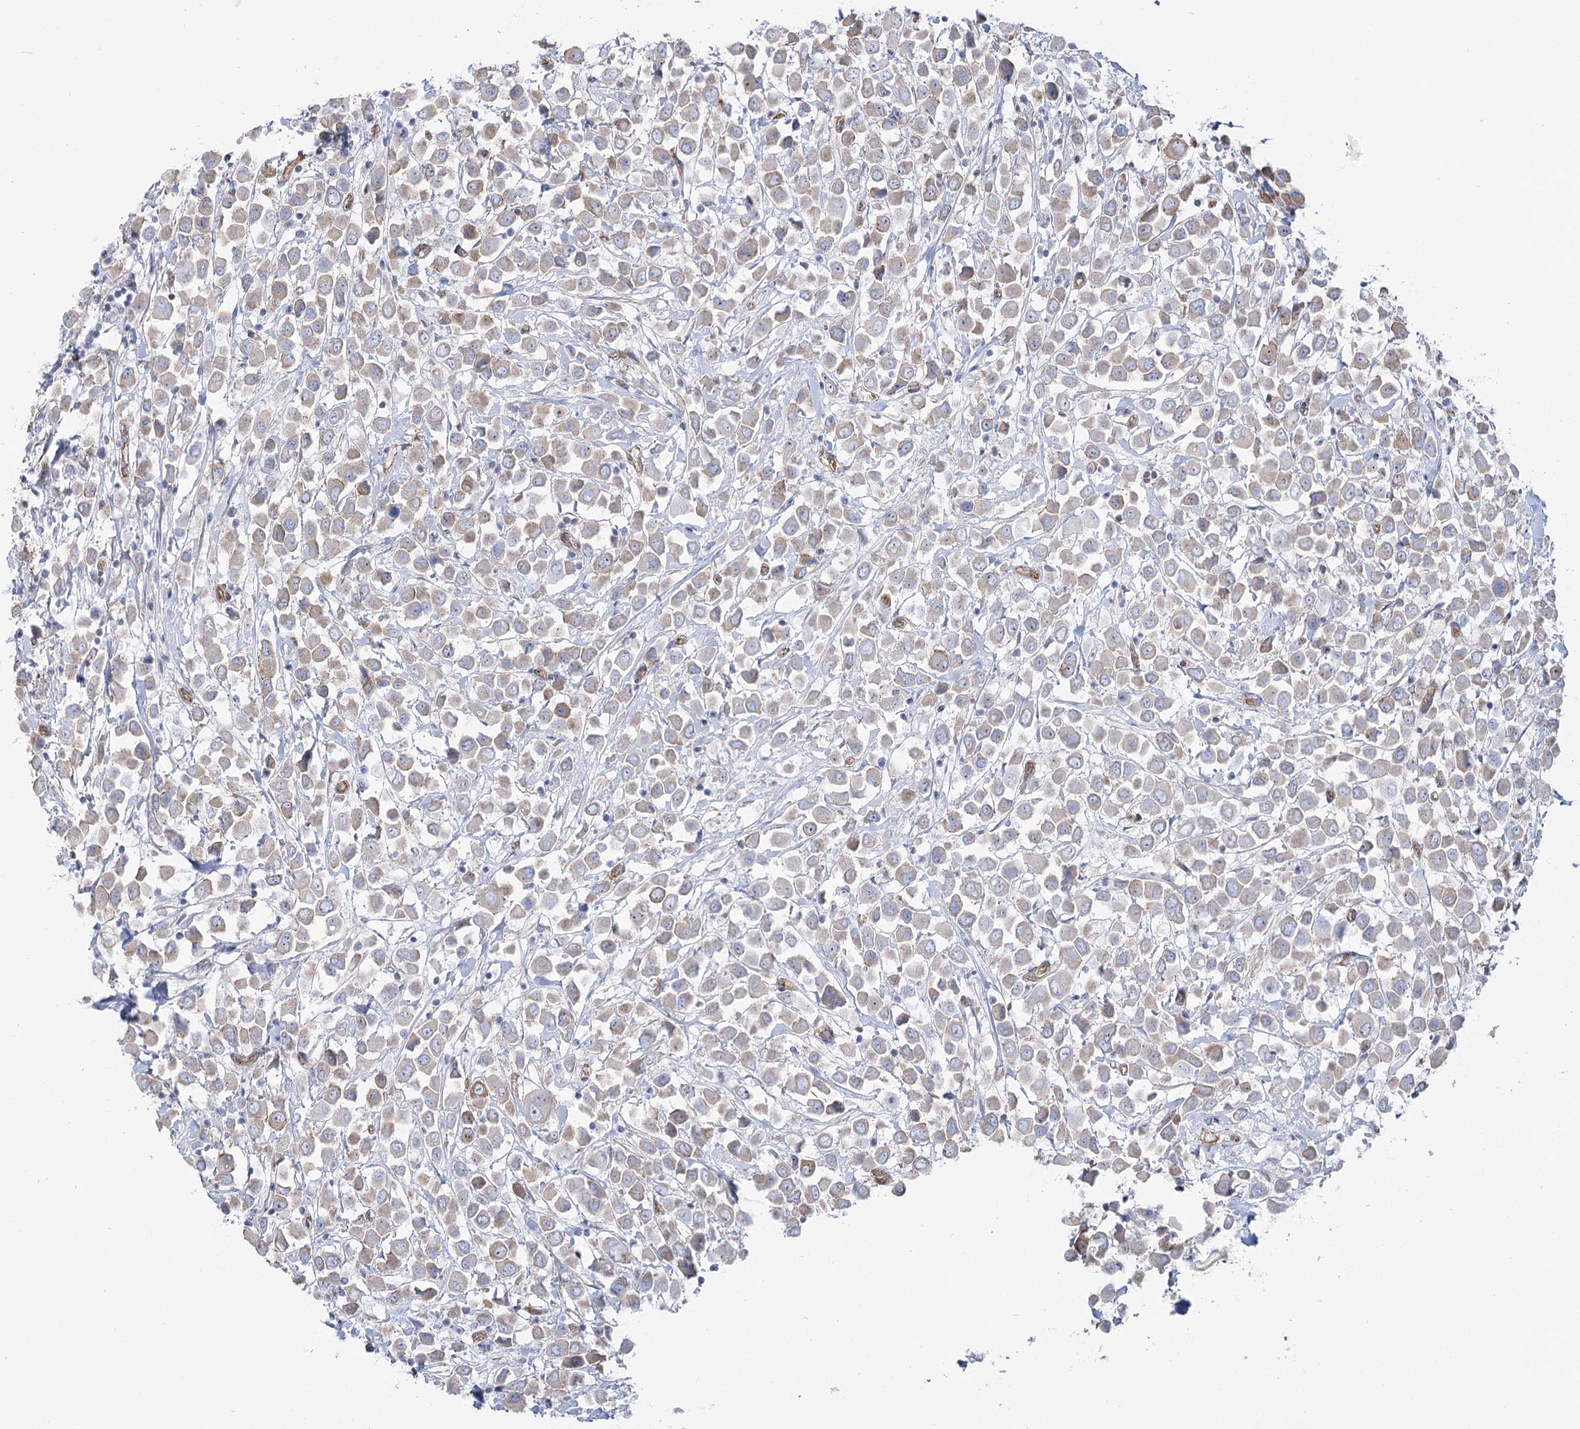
{"staining": {"intensity": "weak", "quantity": "25%-75%", "location": "cytoplasmic/membranous"}, "tissue": "breast cancer", "cell_type": "Tumor cells", "image_type": "cancer", "snomed": [{"axis": "morphology", "description": "Duct carcinoma"}, {"axis": "topography", "description": "Breast"}], "caption": "Immunohistochemical staining of human breast cancer displays low levels of weak cytoplasmic/membranous staining in about 25%-75% of tumor cells. Immunohistochemistry (ihc) stains the protein in brown and the nuclei are stained blue.", "gene": "PLEKHA5", "patient": {"sex": "female", "age": 61}}